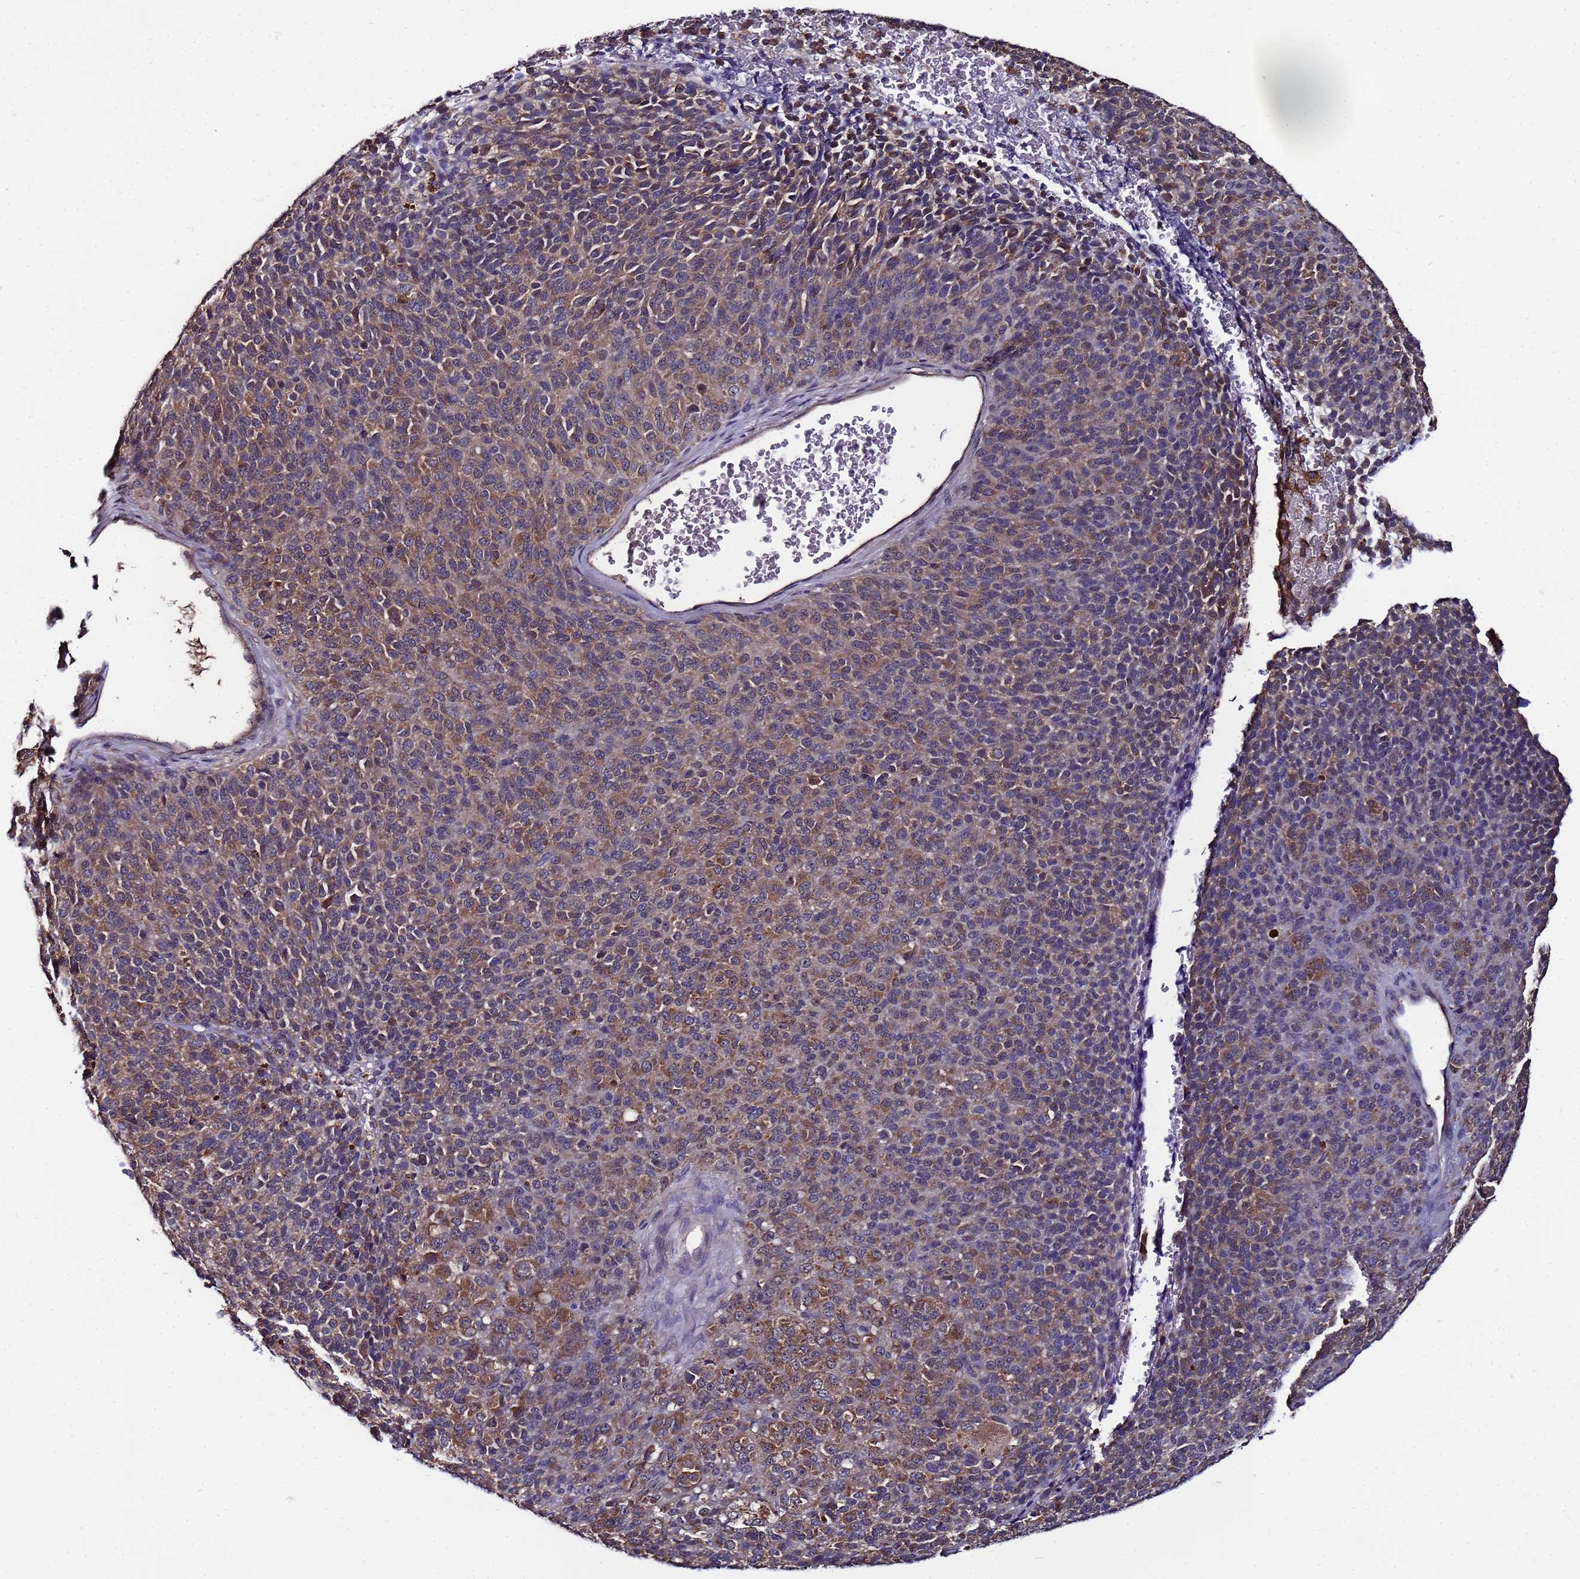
{"staining": {"intensity": "moderate", "quantity": ">75%", "location": "cytoplasmic/membranous"}, "tissue": "melanoma", "cell_type": "Tumor cells", "image_type": "cancer", "snomed": [{"axis": "morphology", "description": "Malignant melanoma, Metastatic site"}, {"axis": "topography", "description": "Brain"}], "caption": "Tumor cells display medium levels of moderate cytoplasmic/membranous positivity in approximately >75% of cells in human melanoma. (Brightfield microscopy of DAB IHC at high magnification).", "gene": "NAXE", "patient": {"sex": "female", "age": 56}}